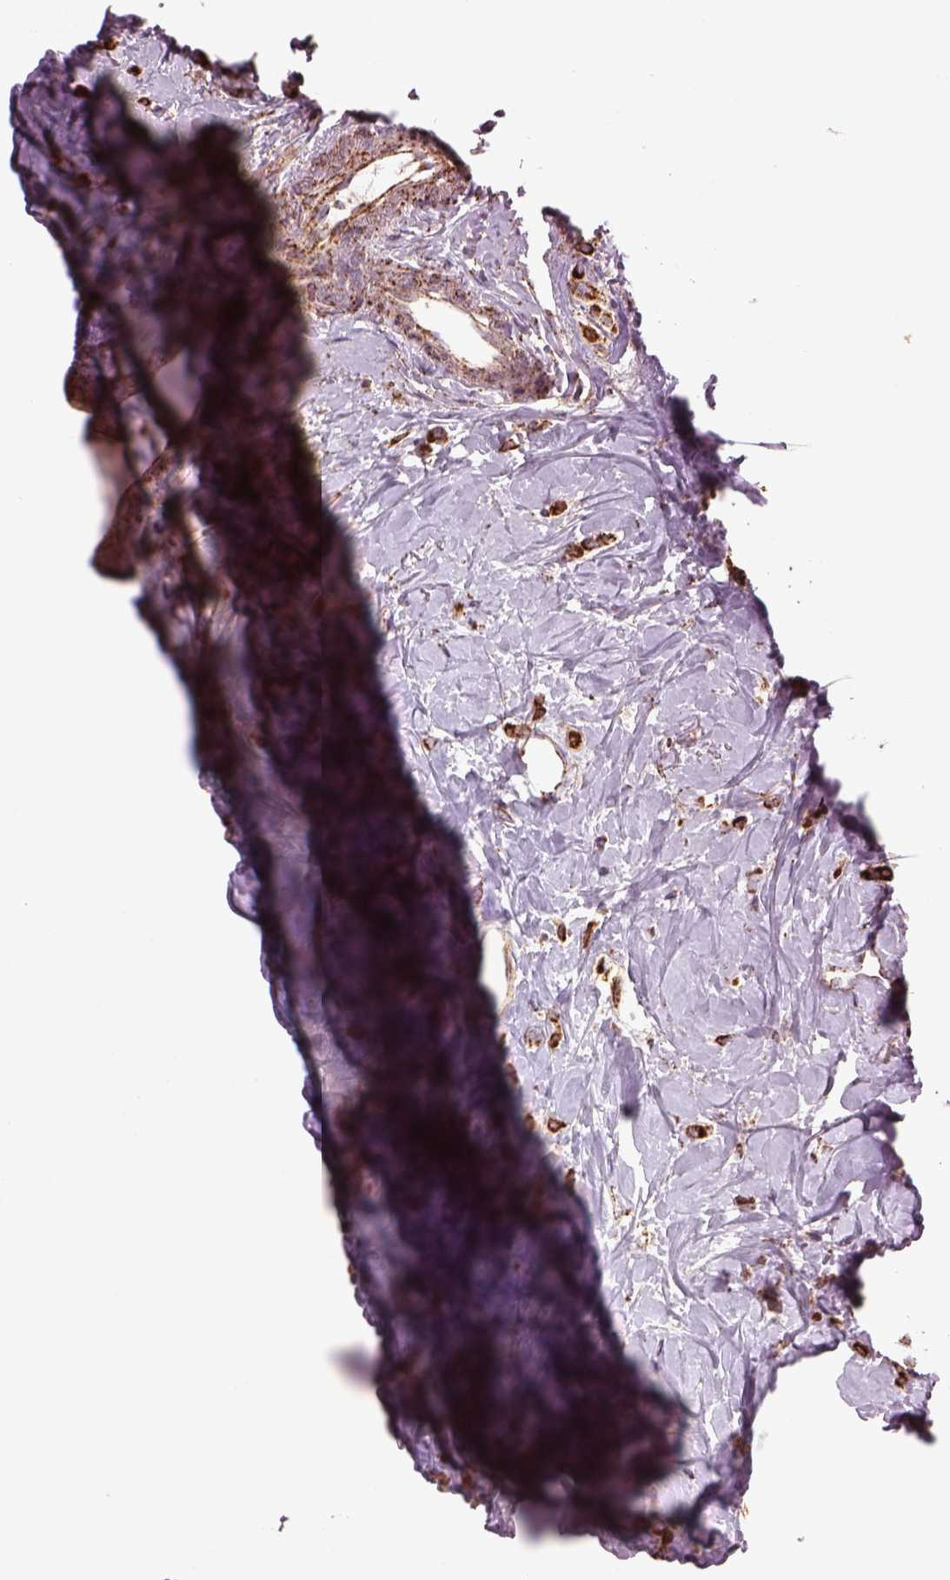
{"staining": {"intensity": "strong", "quantity": ">75%", "location": "cytoplasmic/membranous"}, "tissue": "breast cancer", "cell_type": "Tumor cells", "image_type": "cancer", "snomed": [{"axis": "morphology", "description": "Lobular carcinoma"}, {"axis": "topography", "description": "Breast"}], "caption": "Breast cancer (lobular carcinoma) was stained to show a protein in brown. There is high levels of strong cytoplasmic/membranous positivity in approximately >75% of tumor cells.", "gene": "TMEM254", "patient": {"sex": "female", "age": 66}}